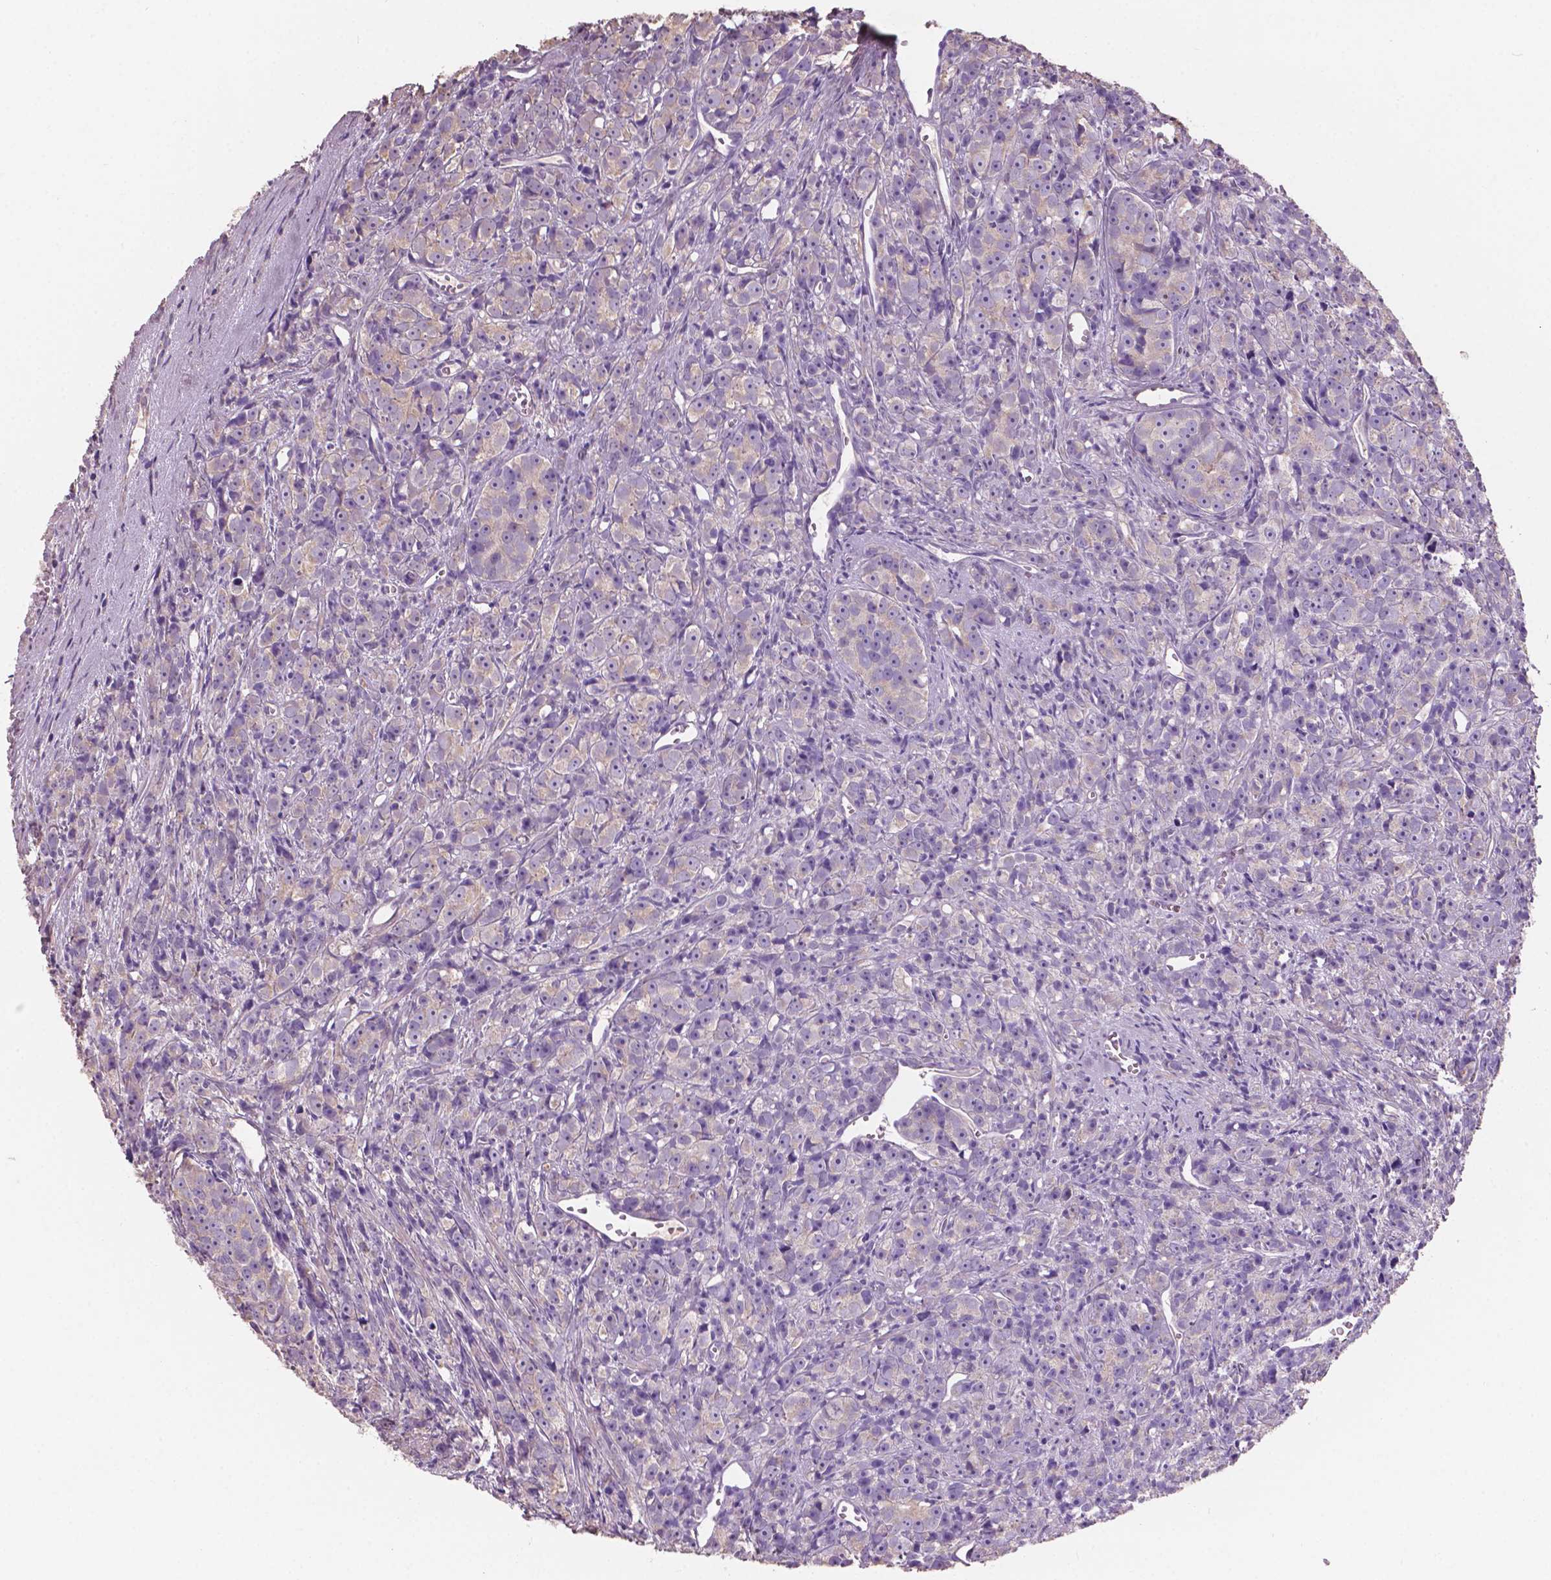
{"staining": {"intensity": "weak", "quantity": "<25%", "location": "cytoplasmic/membranous"}, "tissue": "prostate cancer", "cell_type": "Tumor cells", "image_type": "cancer", "snomed": [{"axis": "morphology", "description": "Adenocarcinoma, High grade"}, {"axis": "topography", "description": "Prostate"}], "caption": "High magnification brightfield microscopy of adenocarcinoma (high-grade) (prostate) stained with DAB (brown) and counterstained with hematoxylin (blue): tumor cells show no significant expression.", "gene": "SBSN", "patient": {"sex": "male", "age": 77}}